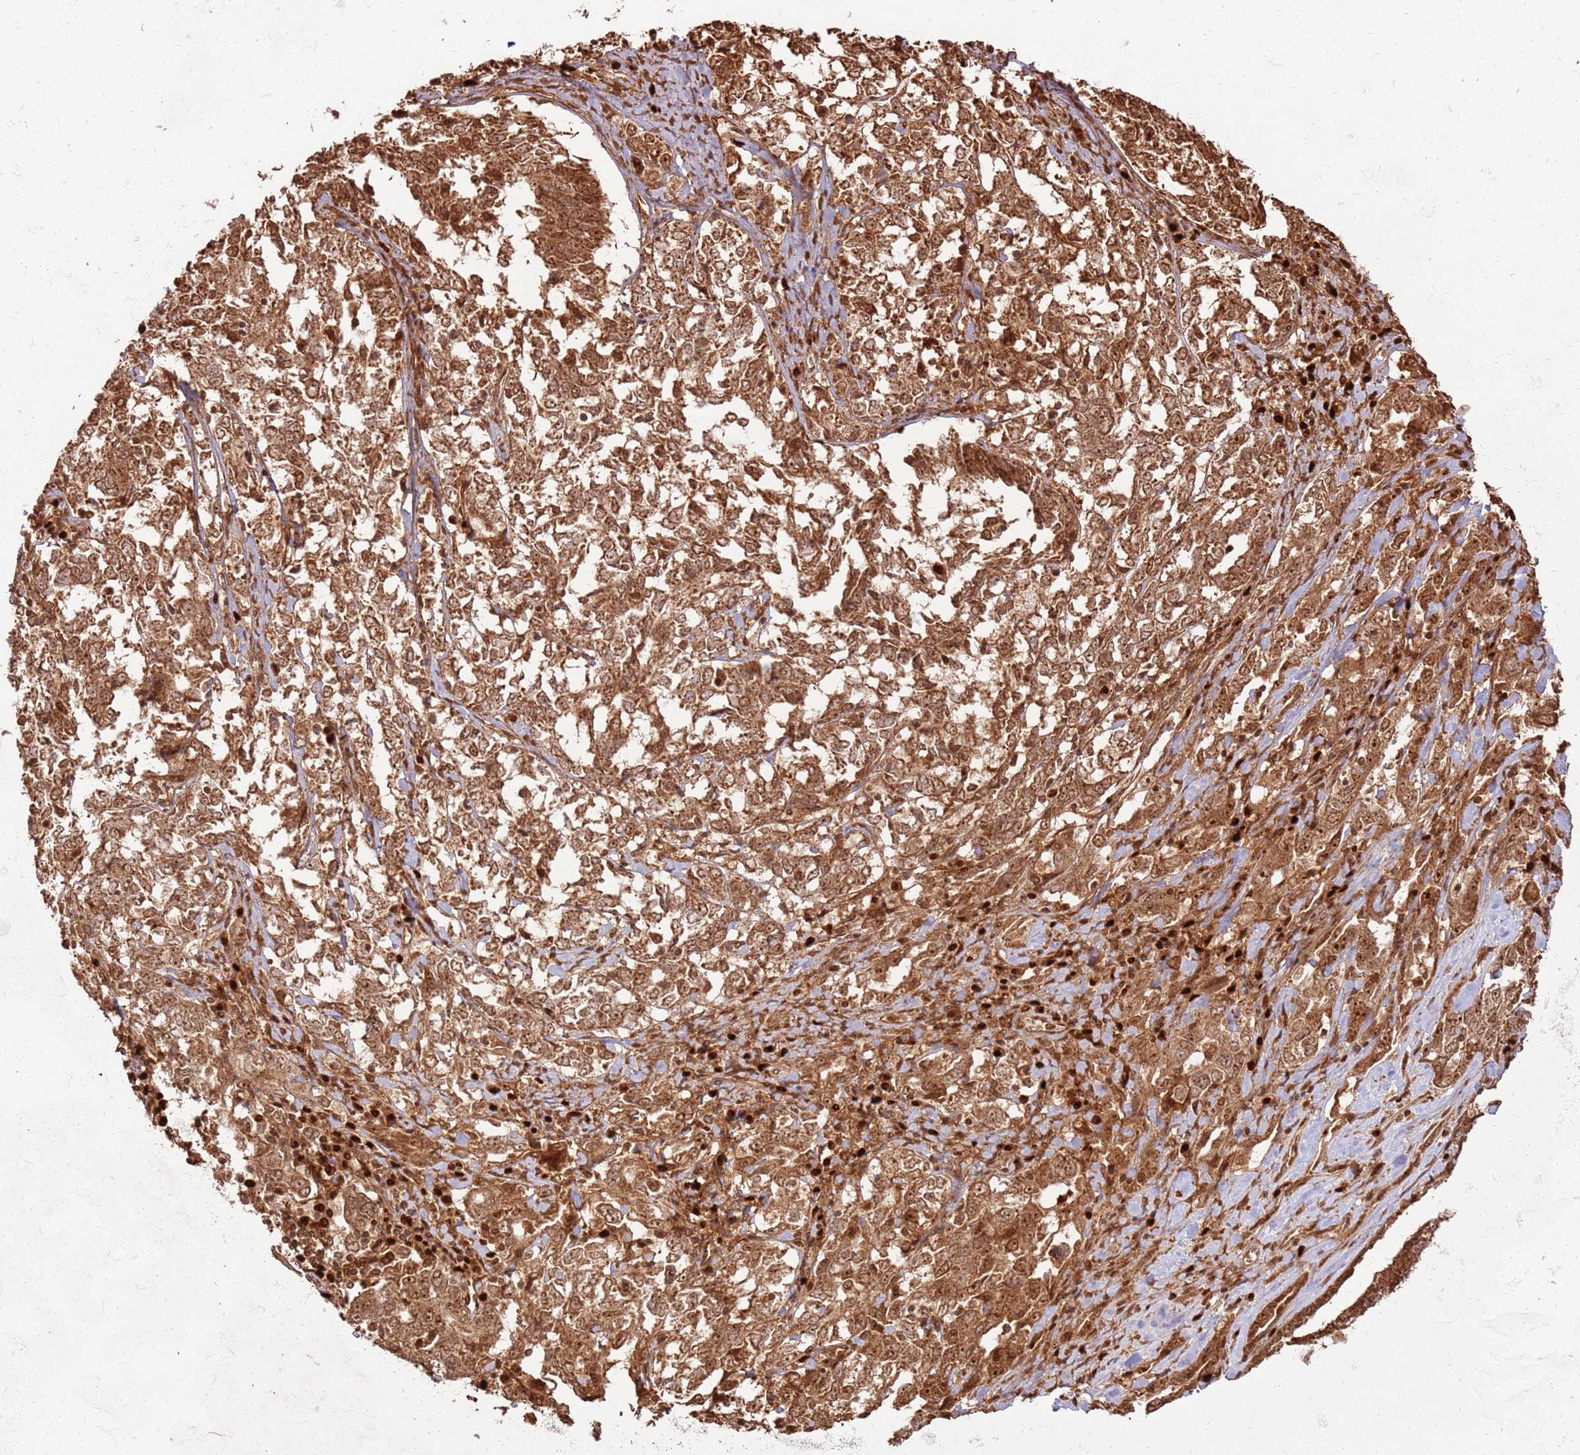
{"staining": {"intensity": "moderate", "quantity": ">75%", "location": "cytoplasmic/membranous,nuclear"}, "tissue": "ovarian cancer", "cell_type": "Tumor cells", "image_type": "cancer", "snomed": [{"axis": "morphology", "description": "Carcinoma, endometroid"}, {"axis": "topography", "description": "Ovary"}], "caption": "Immunohistochemical staining of ovarian endometroid carcinoma displays medium levels of moderate cytoplasmic/membranous and nuclear protein positivity in approximately >75% of tumor cells.", "gene": "TBC1D13", "patient": {"sex": "female", "age": 62}}